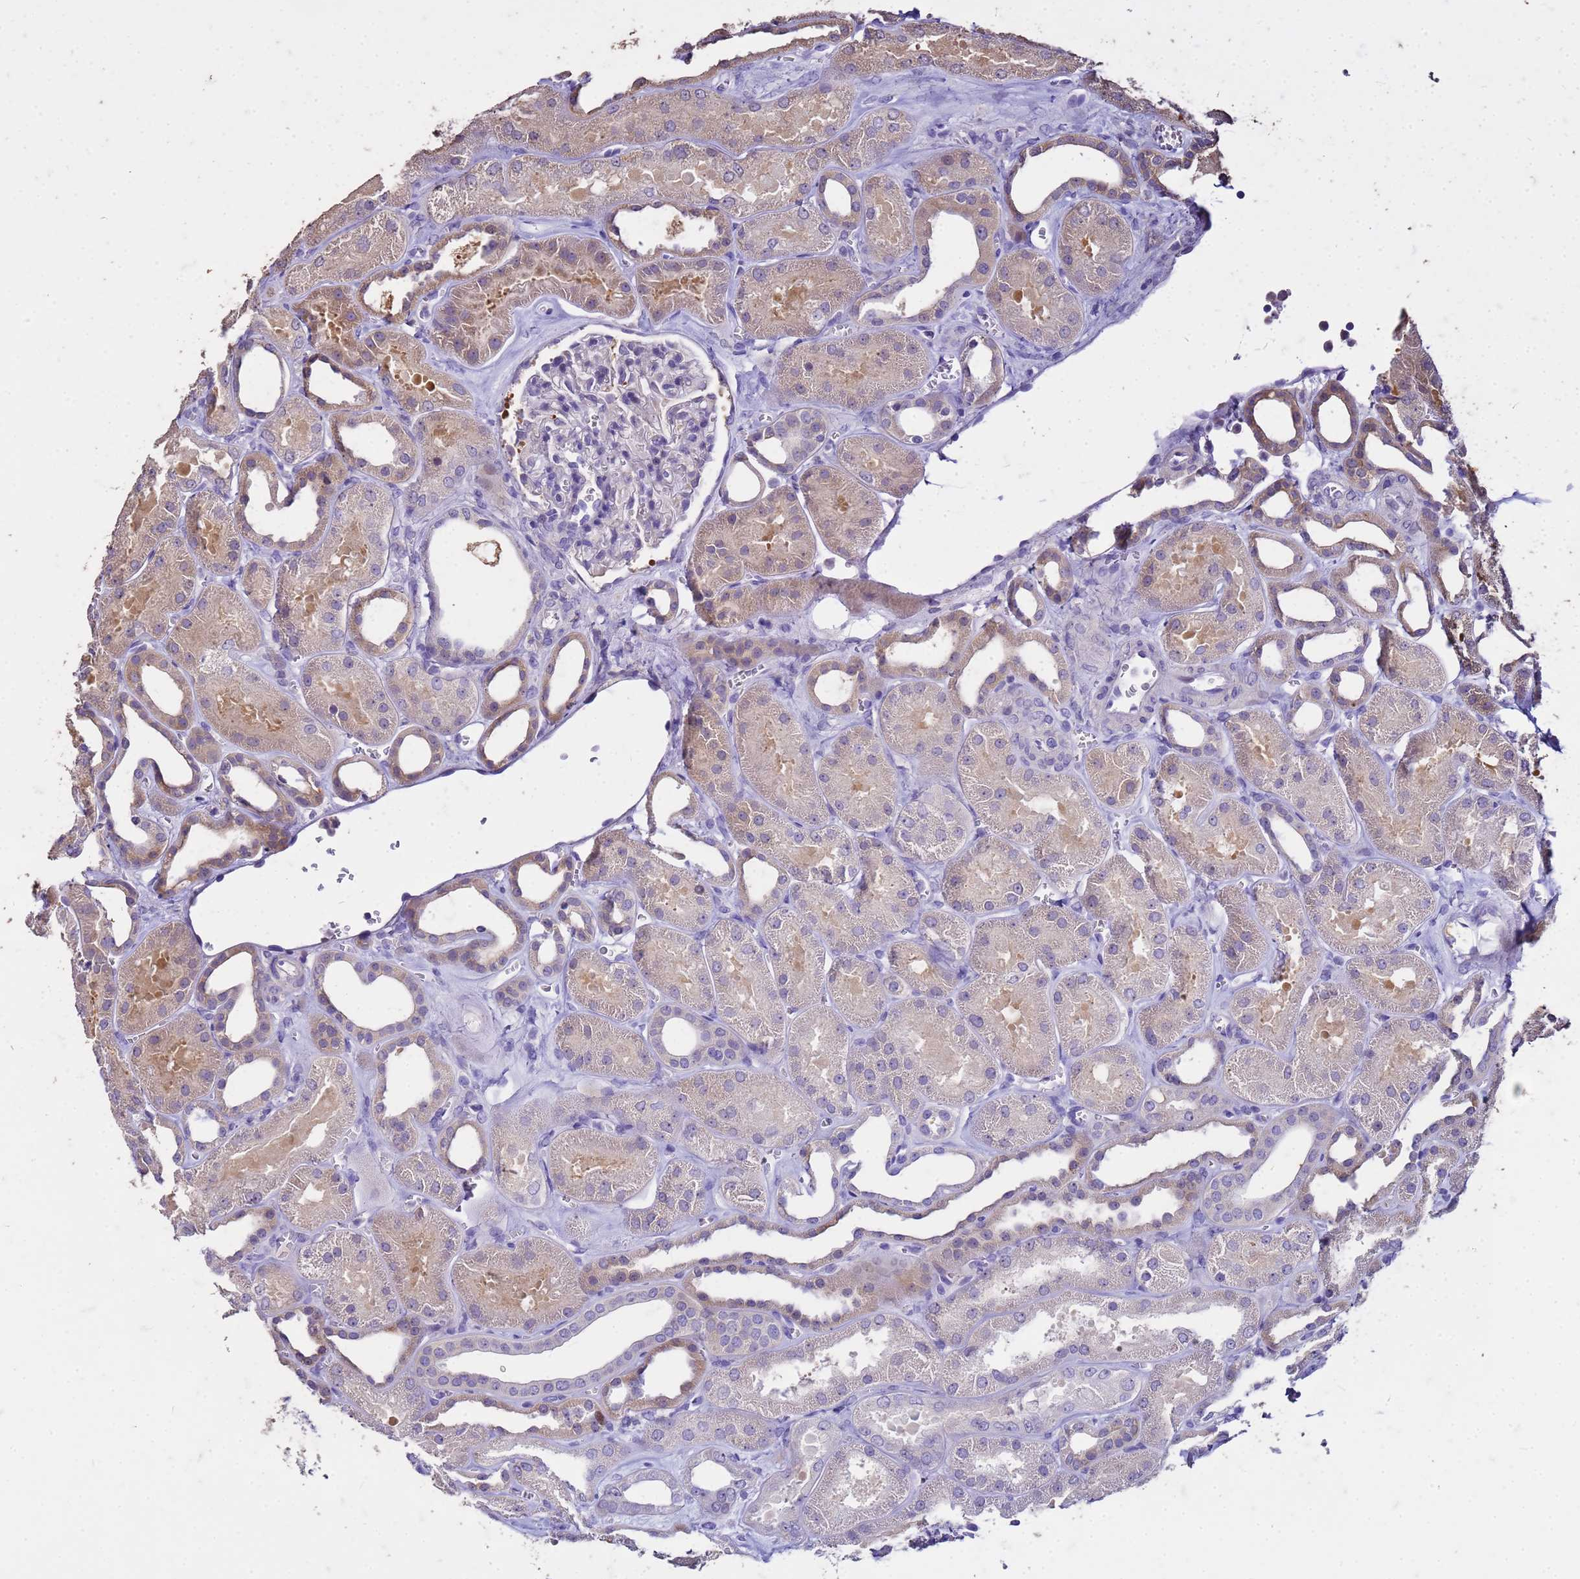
{"staining": {"intensity": "negative", "quantity": "none", "location": "none"}, "tissue": "kidney", "cell_type": "Cells in glomeruli", "image_type": "normal", "snomed": [{"axis": "morphology", "description": "Normal tissue, NOS"}, {"axis": "morphology", "description": "Adenocarcinoma, NOS"}, {"axis": "topography", "description": "Kidney"}], "caption": "This is an immunohistochemistry photomicrograph of normal kidney. There is no staining in cells in glomeruli.", "gene": "FAM184B", "patient": {"sex": "female", "age": 68}}